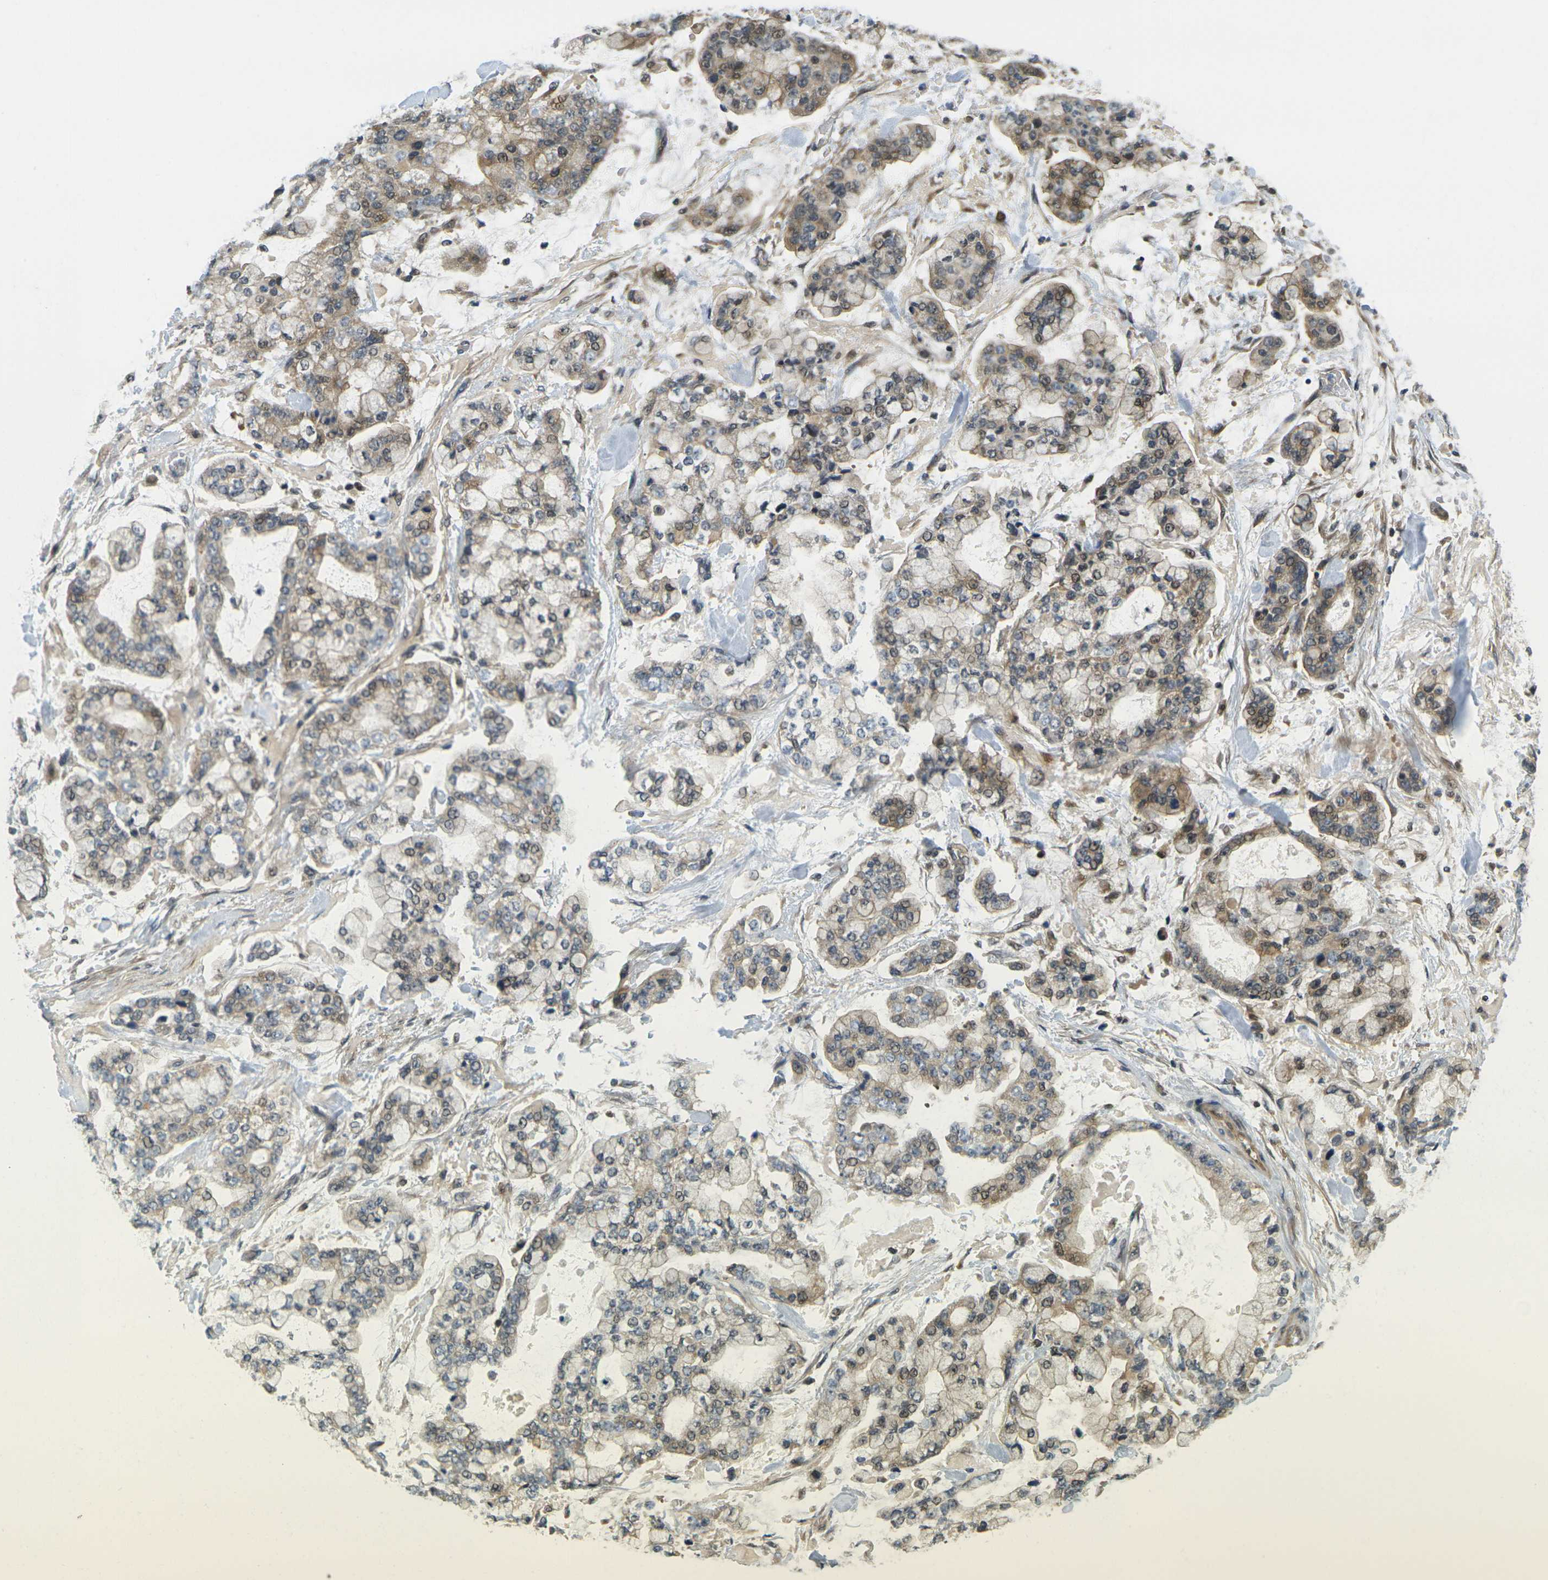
{"staining": {"intensity": "moderate", "quantity": ">75%", "location": "cytoplasmic/membranous,nuclear"}, "tissue": "stomach cancer", "cell_type": "Tumor cells", "image_type": "cancer", "snomed": [{"axis": "morphology", "description": "Normal tissue, NOS"}, {"axis": "morphology", "description": "Adenocarcinoma, NOS"}, {"axis": "topography", "description": "Stomach, upper"}, {"axis": "topography", "description": "Stomach"}], "caption": "Protein analysis of adenocarcinoma (stomach) tissue reveals moderate cytoplasmic/membranous and nuclear expression in about >75% of tumor cells. Using DAB (brown) and hematoxylin (blue) stains, captured at high magnification using brightfield microscopy.", "gene": "KLHL8", "patient": {"sex": "male", "age": 76}}